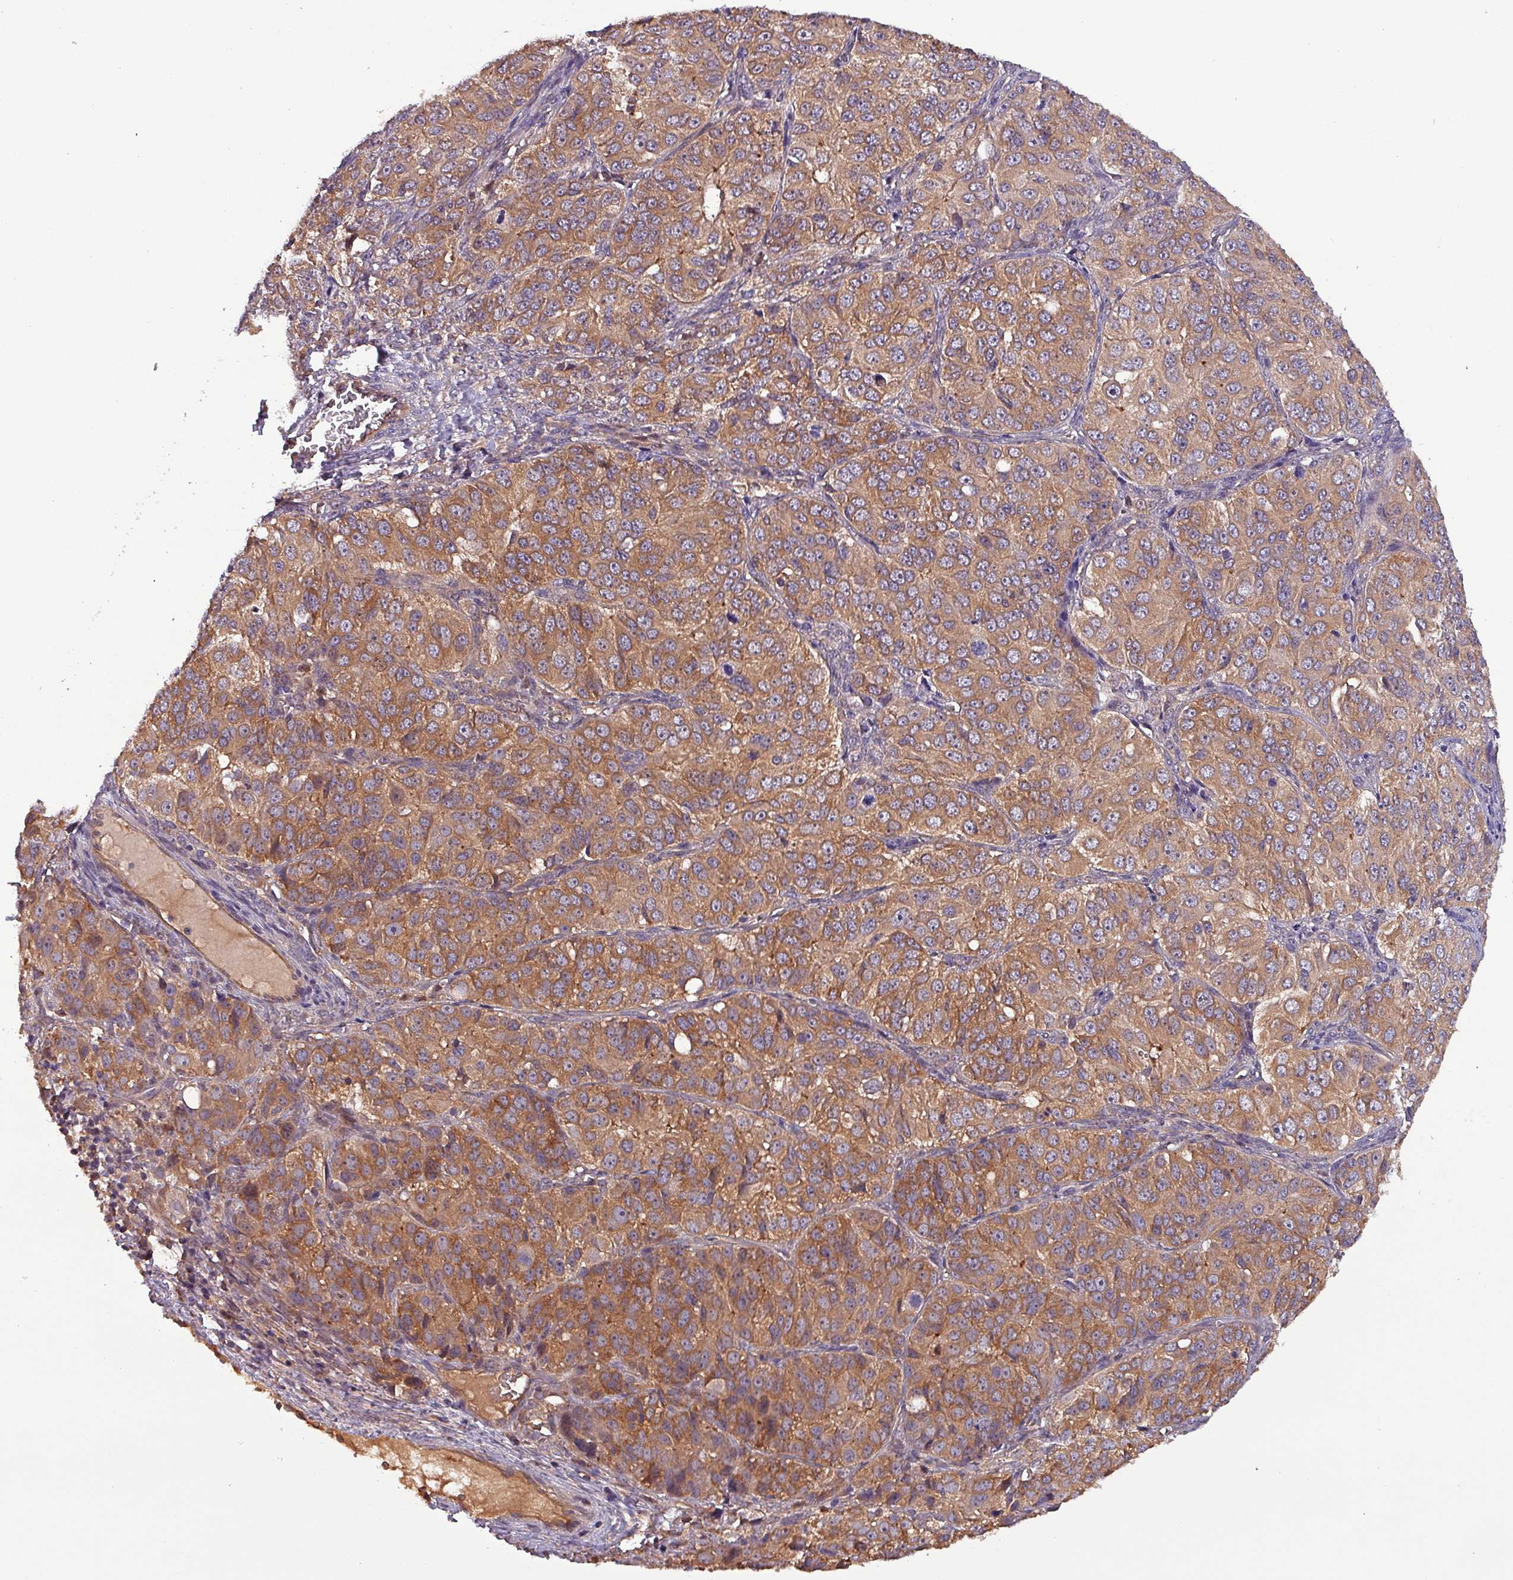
{"staining": {"intensity": "moderate", "quantity": ">75%", "location": "cytoplasmic/membranous"}, "tissue": "ovarian cancer", "cell_type": "Tumor cells", "image_type": "cancer", "snomed": [{"axis": "morphology", "description": "Carcinoma, endometroid"}, {"axis": "topography", "description": "Ovary"}], "caption": "Ovarian endometroid carcinoma stained with DAB IHC reveals medium levels of moderate cytoplasmic/membranous positivity in about >75% of tumor cells.", "gene": "PAFAH1B2", "patient": {"sex": "female", "age": 51}}